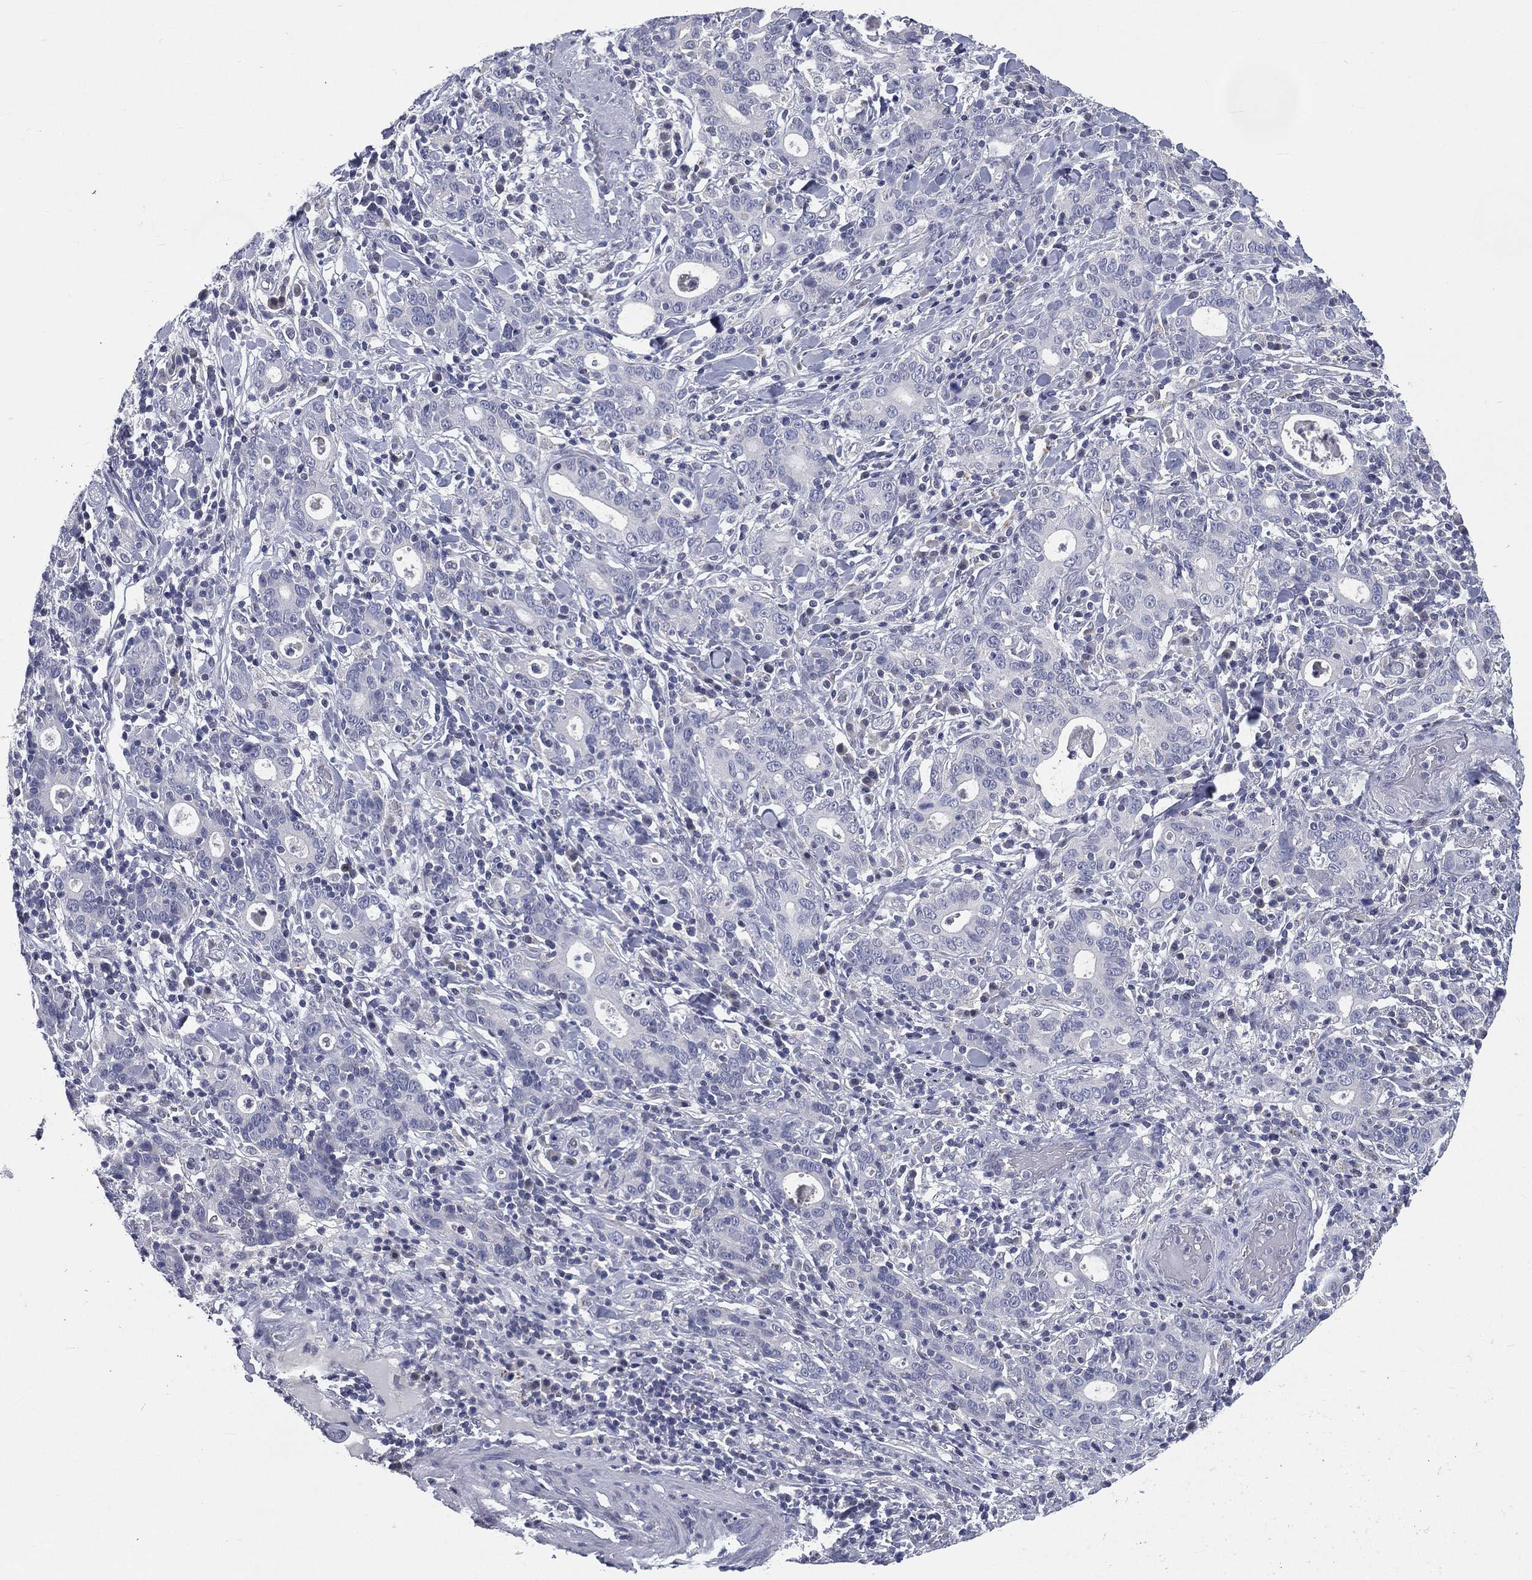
{"staining": {"intensity": "negative", "quantity": "none", "location": "none"}, "tissue": "stomach cancer", "cell_type": "Tumor cells", "image_type": "cancer", "snomed": [{"axis": "morphology", "description": "Adenocarcinoma, NOS"}, {"axis": "topography", "description": "Stomach"}], "caption": "Immunohistochemistry (IHC) of stomach cancer (adenocarcinoma) shows no staining in tumor cells.", "gene": "IFT27", "patient": {"sex": "male", "age": 79}}